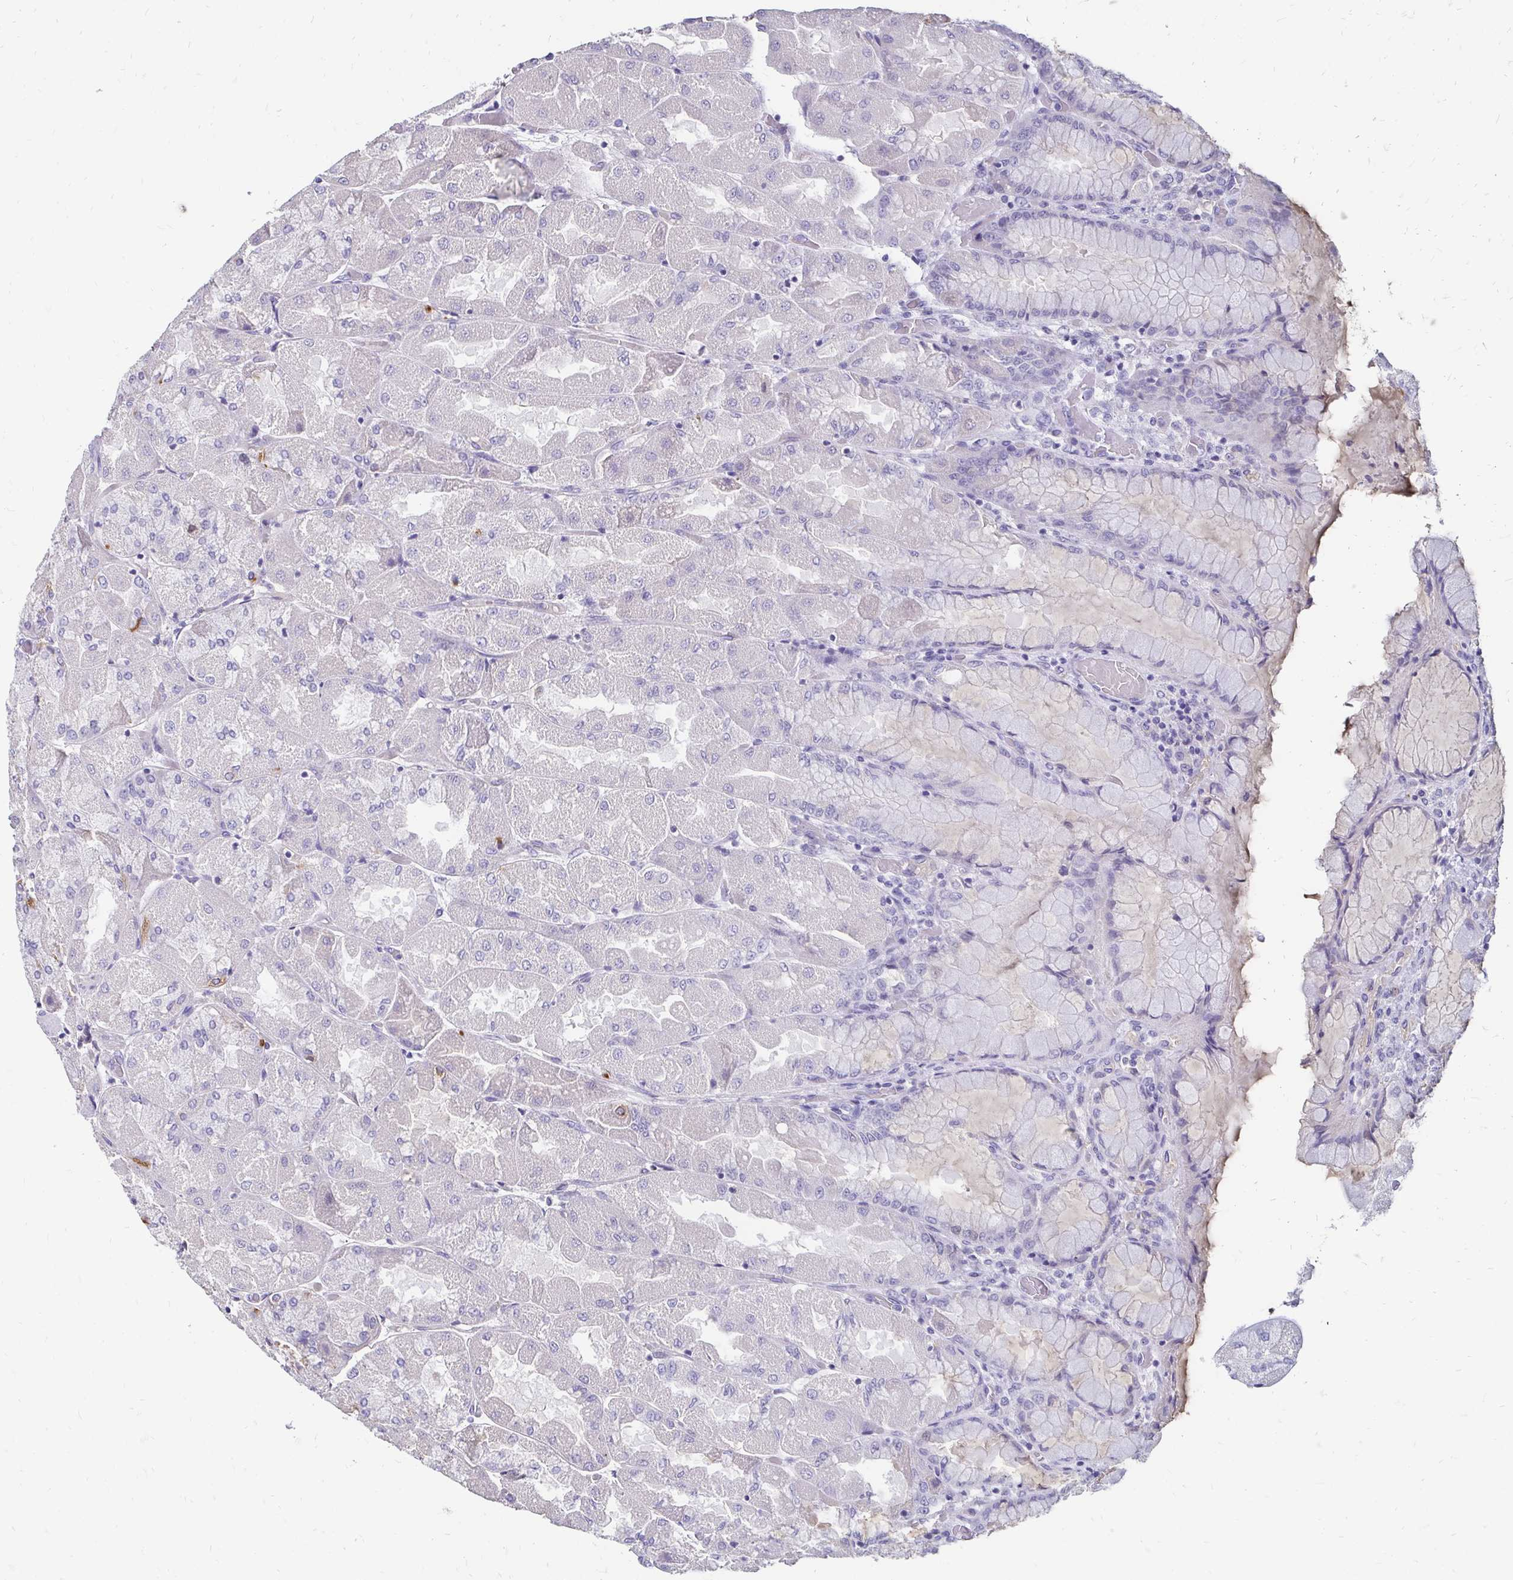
{"staining": {"intensity": "strong", "quantity": "<25%", "location": "cytoplasmic/membranous"}, "tissue": "stomach", "cell_type": "Glandular cells", "image_type": "normal", "snomed": [{"axis": "morphology", "description": "Normal tissue, NOS"}, {"axis": "topography", "description": "Stomach"}], "caption": "Strong cytoplasmic/membranous expression is present in about <25% of glandular cells in benign stomach. The protein of interest is stained brown, and the nuclei are stained in blue (DAB (3,3'-diaminobenzidine) IHC with brightfield microscopy, high magnification).", "gene": "SCG3", "patient": {"sex": "female", "age": 61}}